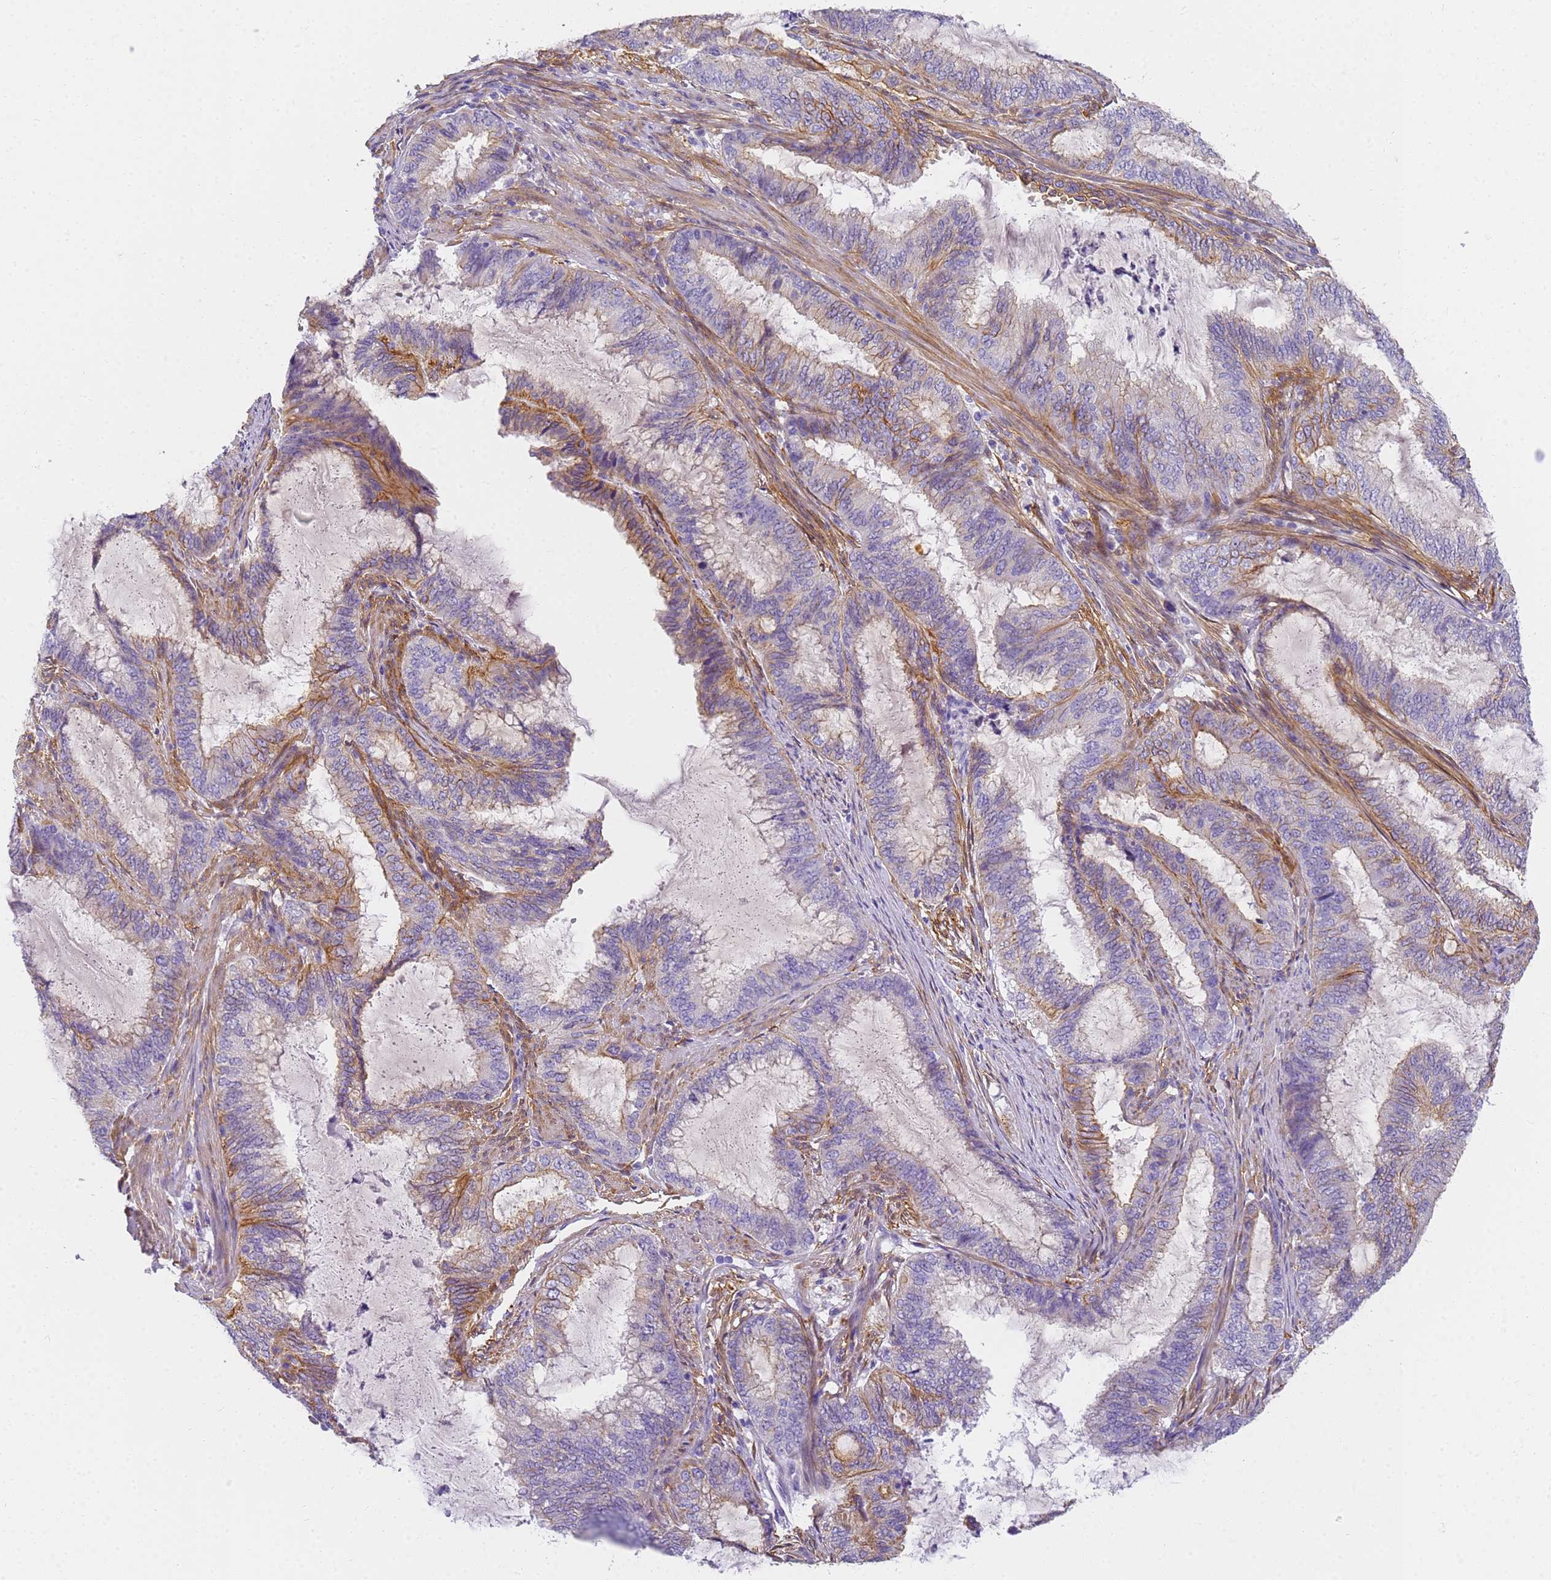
{"staining": {"intensity": "moderate", "quantity": "25%-75%", "location": "cytoplasmic/membranous"}, "tissue": "endometrial cancer", "cell_type": "Tumor cells", "image_type": "cancer", "snomed": [{"axis": "morphology", "description": "Adenocarcinoma, NOS"}, {"axis": "topography", "description": "Endometrium"}], "caption": "Adenocarcinoma (endometrial) tissue shows moderate cytoplasmic/membranous expression in about 25%-75% of tumor cells", "gene": "MVB12A", "patient": {"sex": "female", "age": 51}}